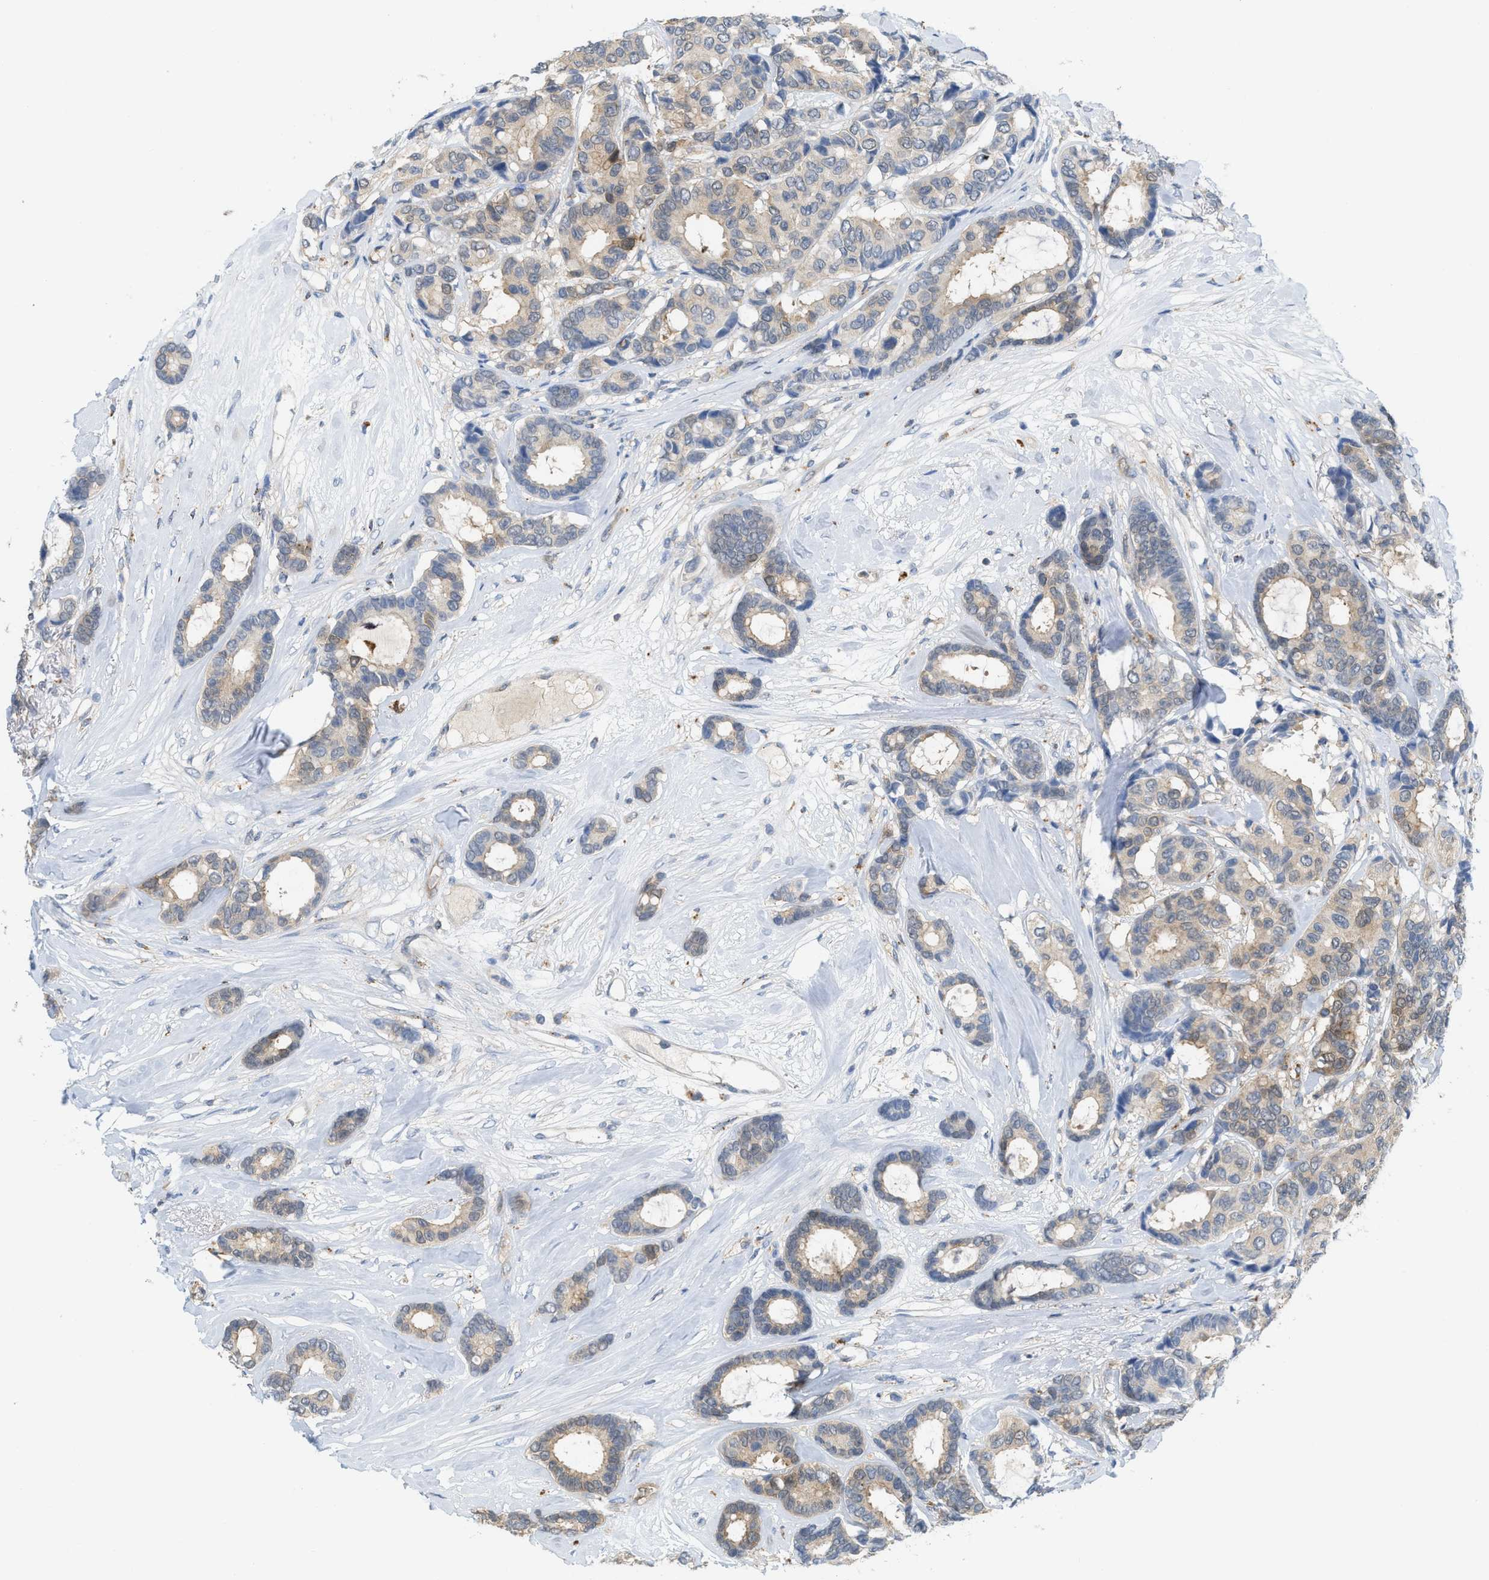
{"staining": {"intensity": "weak", "quantity": ">75%", "location": "cytoplasmic/membranous"}, "tissue": "breast cancer", "cell_type": "Tumor cells", "image_type": "cancer", "snomed": [{"axis": "morphology", "description": "Duct carcinoma"}, {"axis": "topography", "description": "Breast"}], "caption": "A high-resolution photomicrograph shows immunohistochemistry (IHC) staining of breast cancer, which exhibits weak cytoplasmic/membranous expression in approximately >75% of tumor cells.", "gene": "CSTB", "patient": {"sex": "female", "age": 87}}